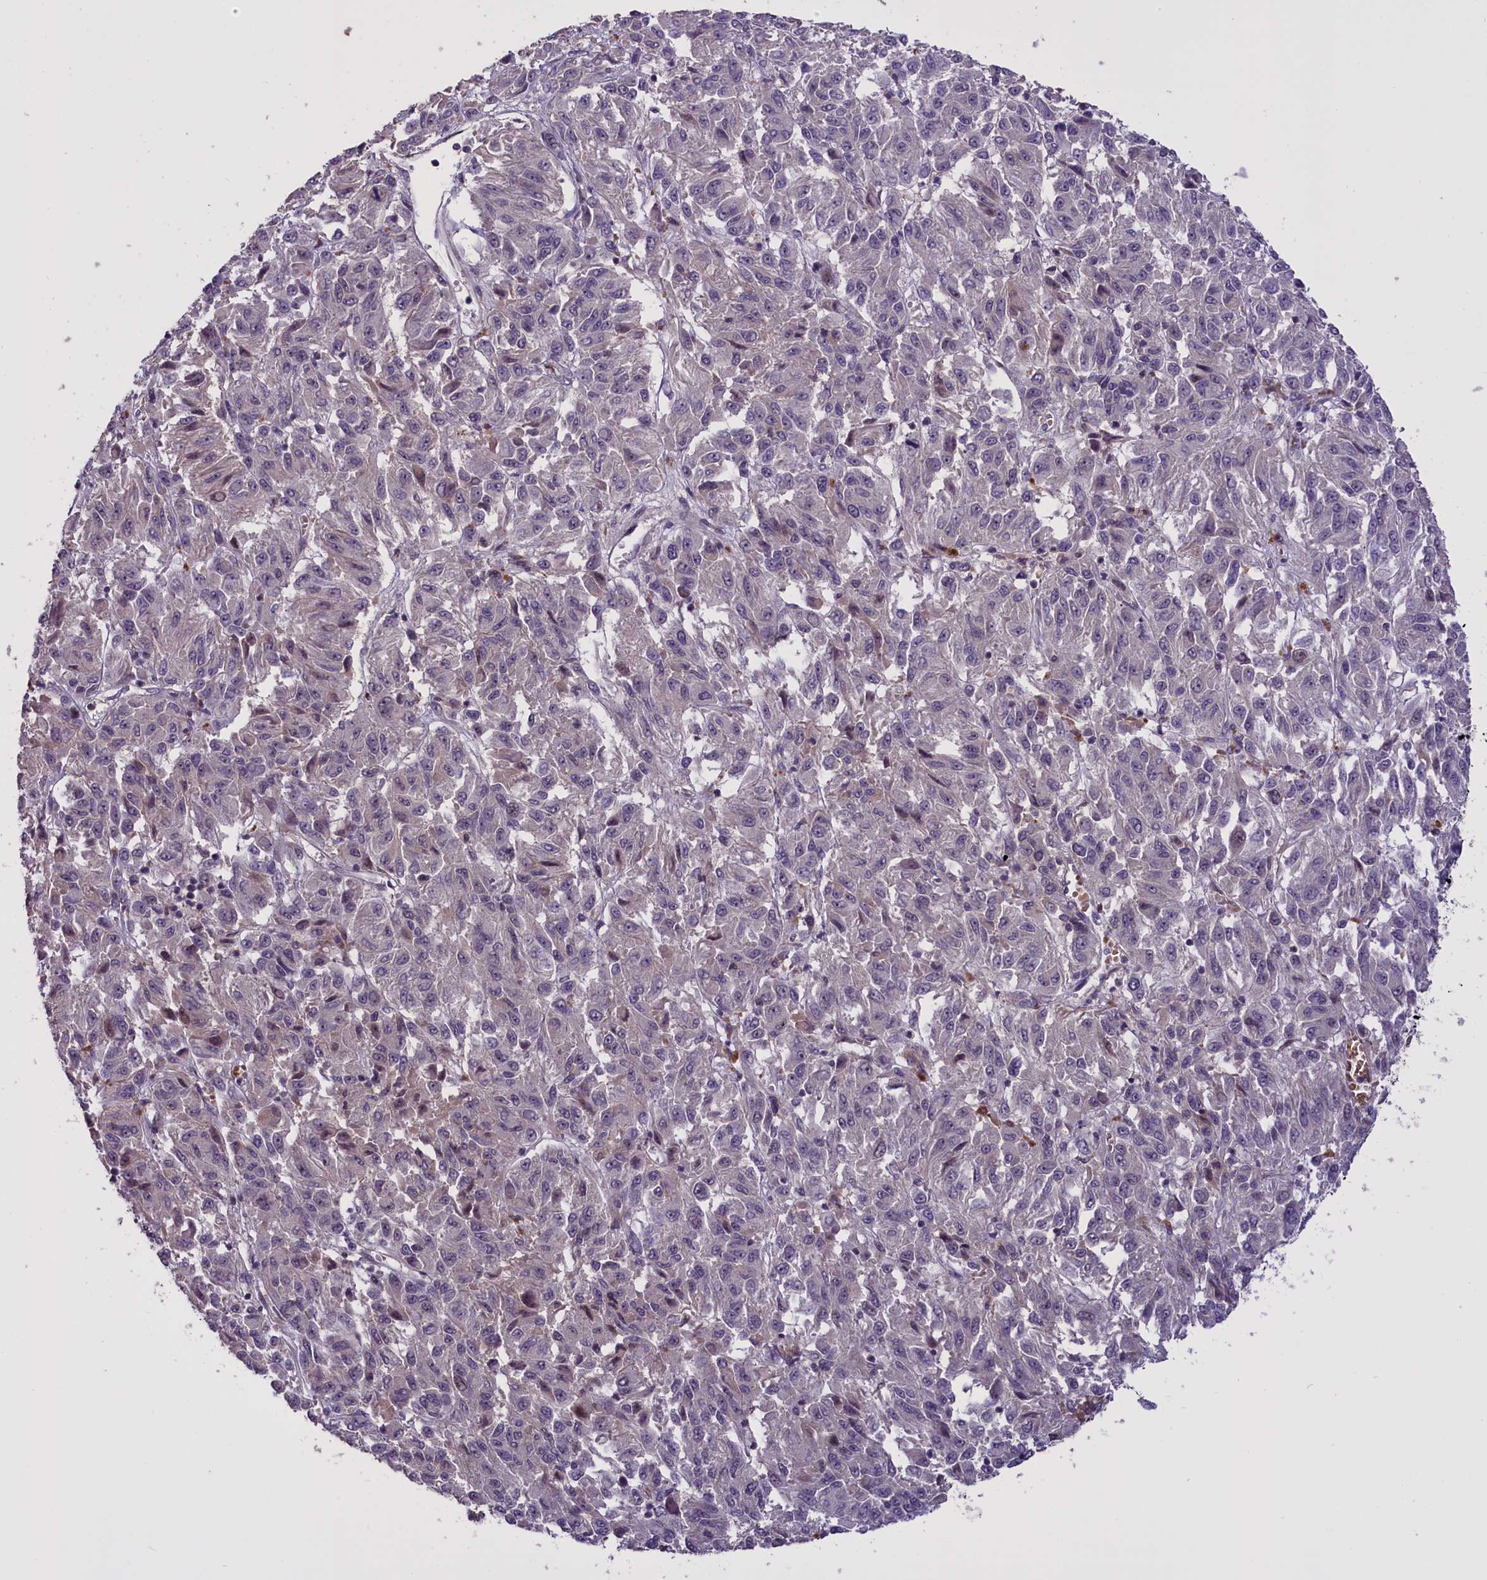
{"staining": {"intensity": "negative", "quantity": "none", "location": "none"}, "tissue": "melanoma", "cell_type": "Tumor cells", "image_type": "cancer", "snomed": [{"axis": "morphology", "description": "Malignant melanoma, Metastatic site"}, {"axis": "topography", "description": "Lung"}], "caption": "Tumor cells are negative for protein expression in human malignant melanoma (metastatic site).", "gene": "ENHO", "patient": {"sex": "male", "age": 64}}